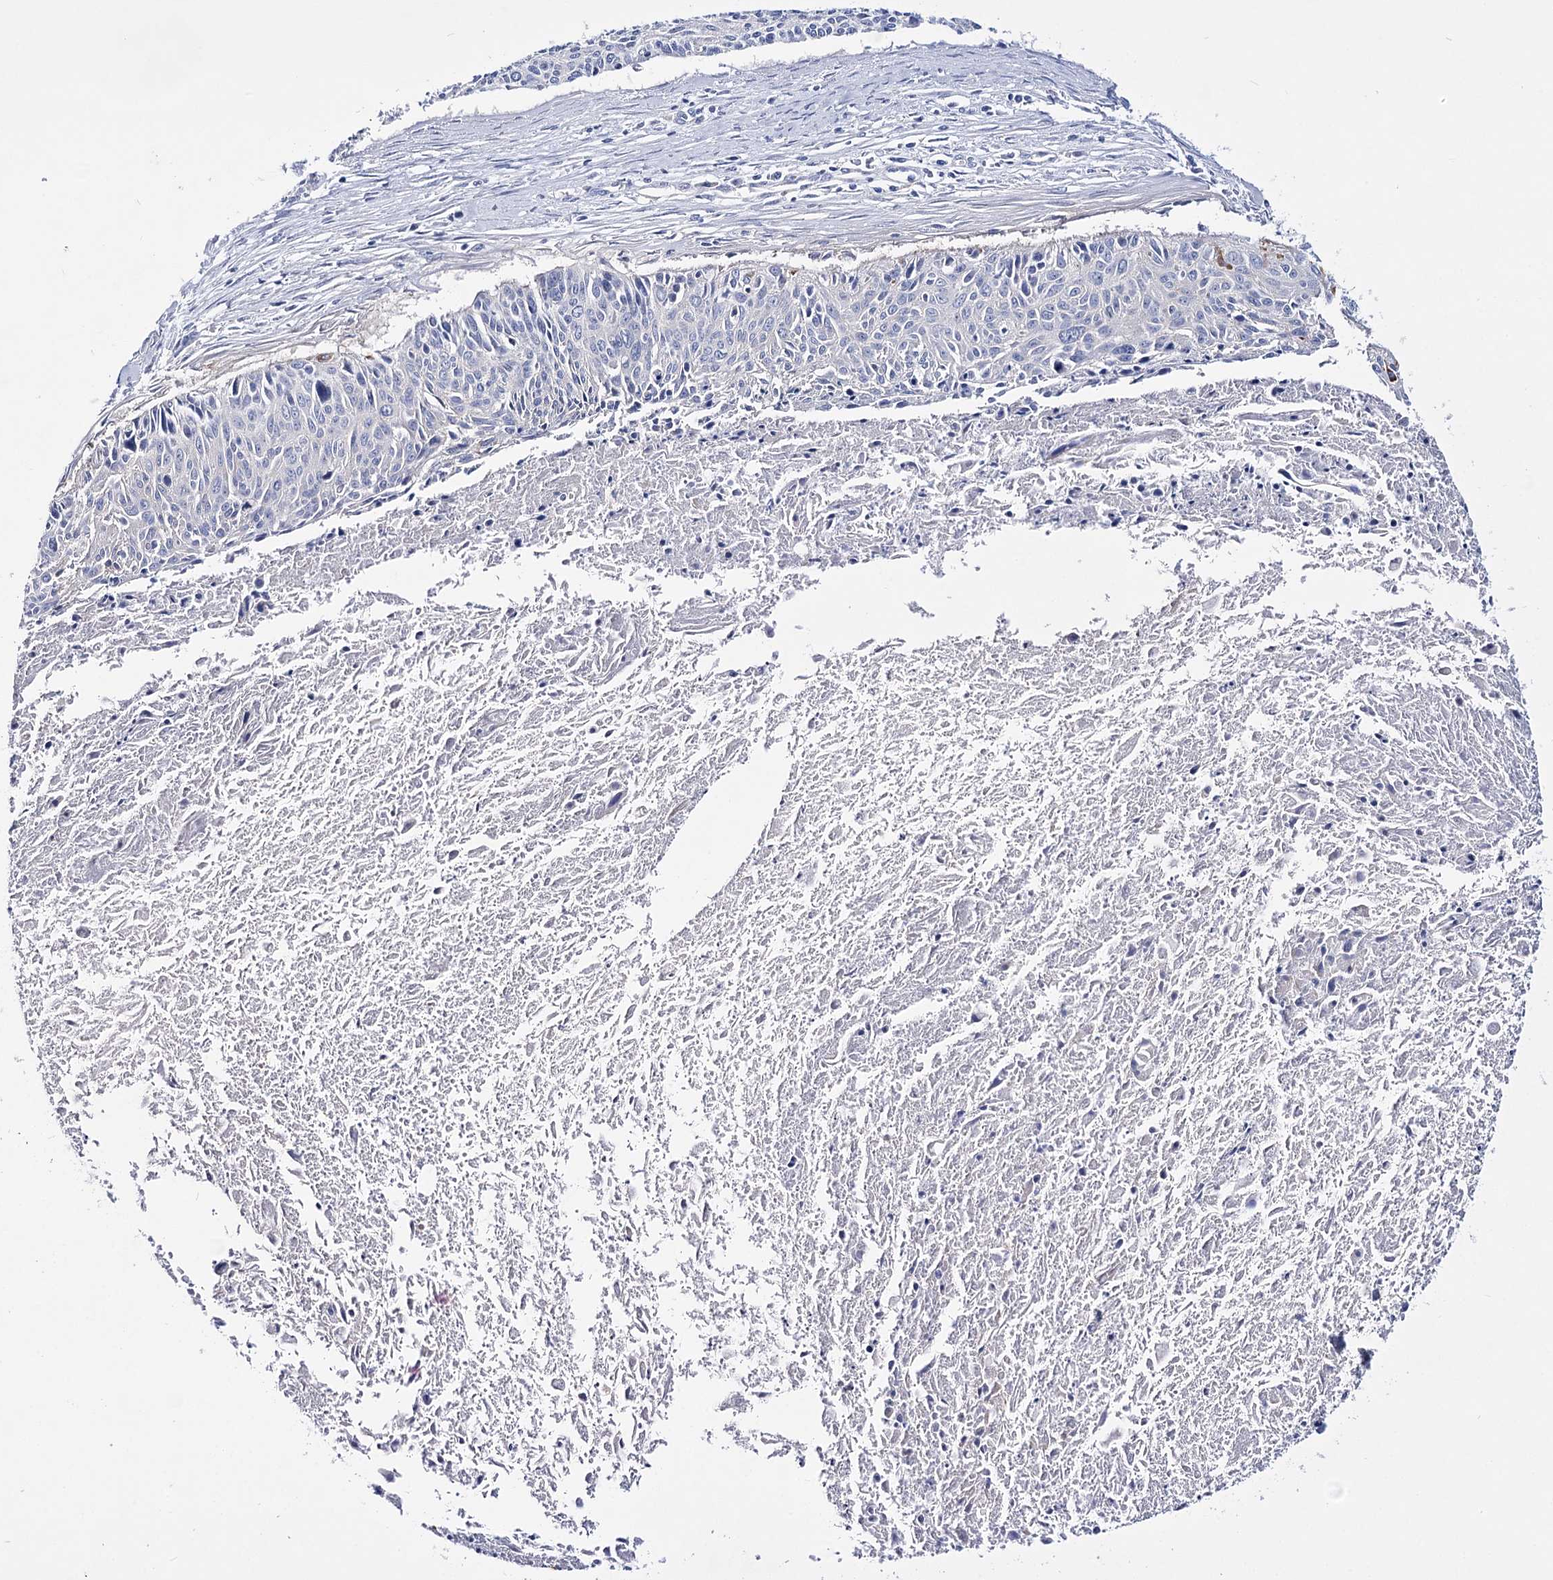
{"staining": {"intensity": "negative", "quantity": "none", "location": "none"}, "tissue": "cervical cancer", "cell_type": "Tumor cells", "image_type": "cancer", "snomed": [{"axis": "morphology", "description": "Squamous cell carcinoma, NOS"}, {"axis": "topography", "description": "Cervix"}], "caption": "Histopathology image shows no significant protein expression in tumor cells of cervical squamous cell carcinoma.", "gene": "LRRC34", "patient": {"sex": "female", "age": 55}}